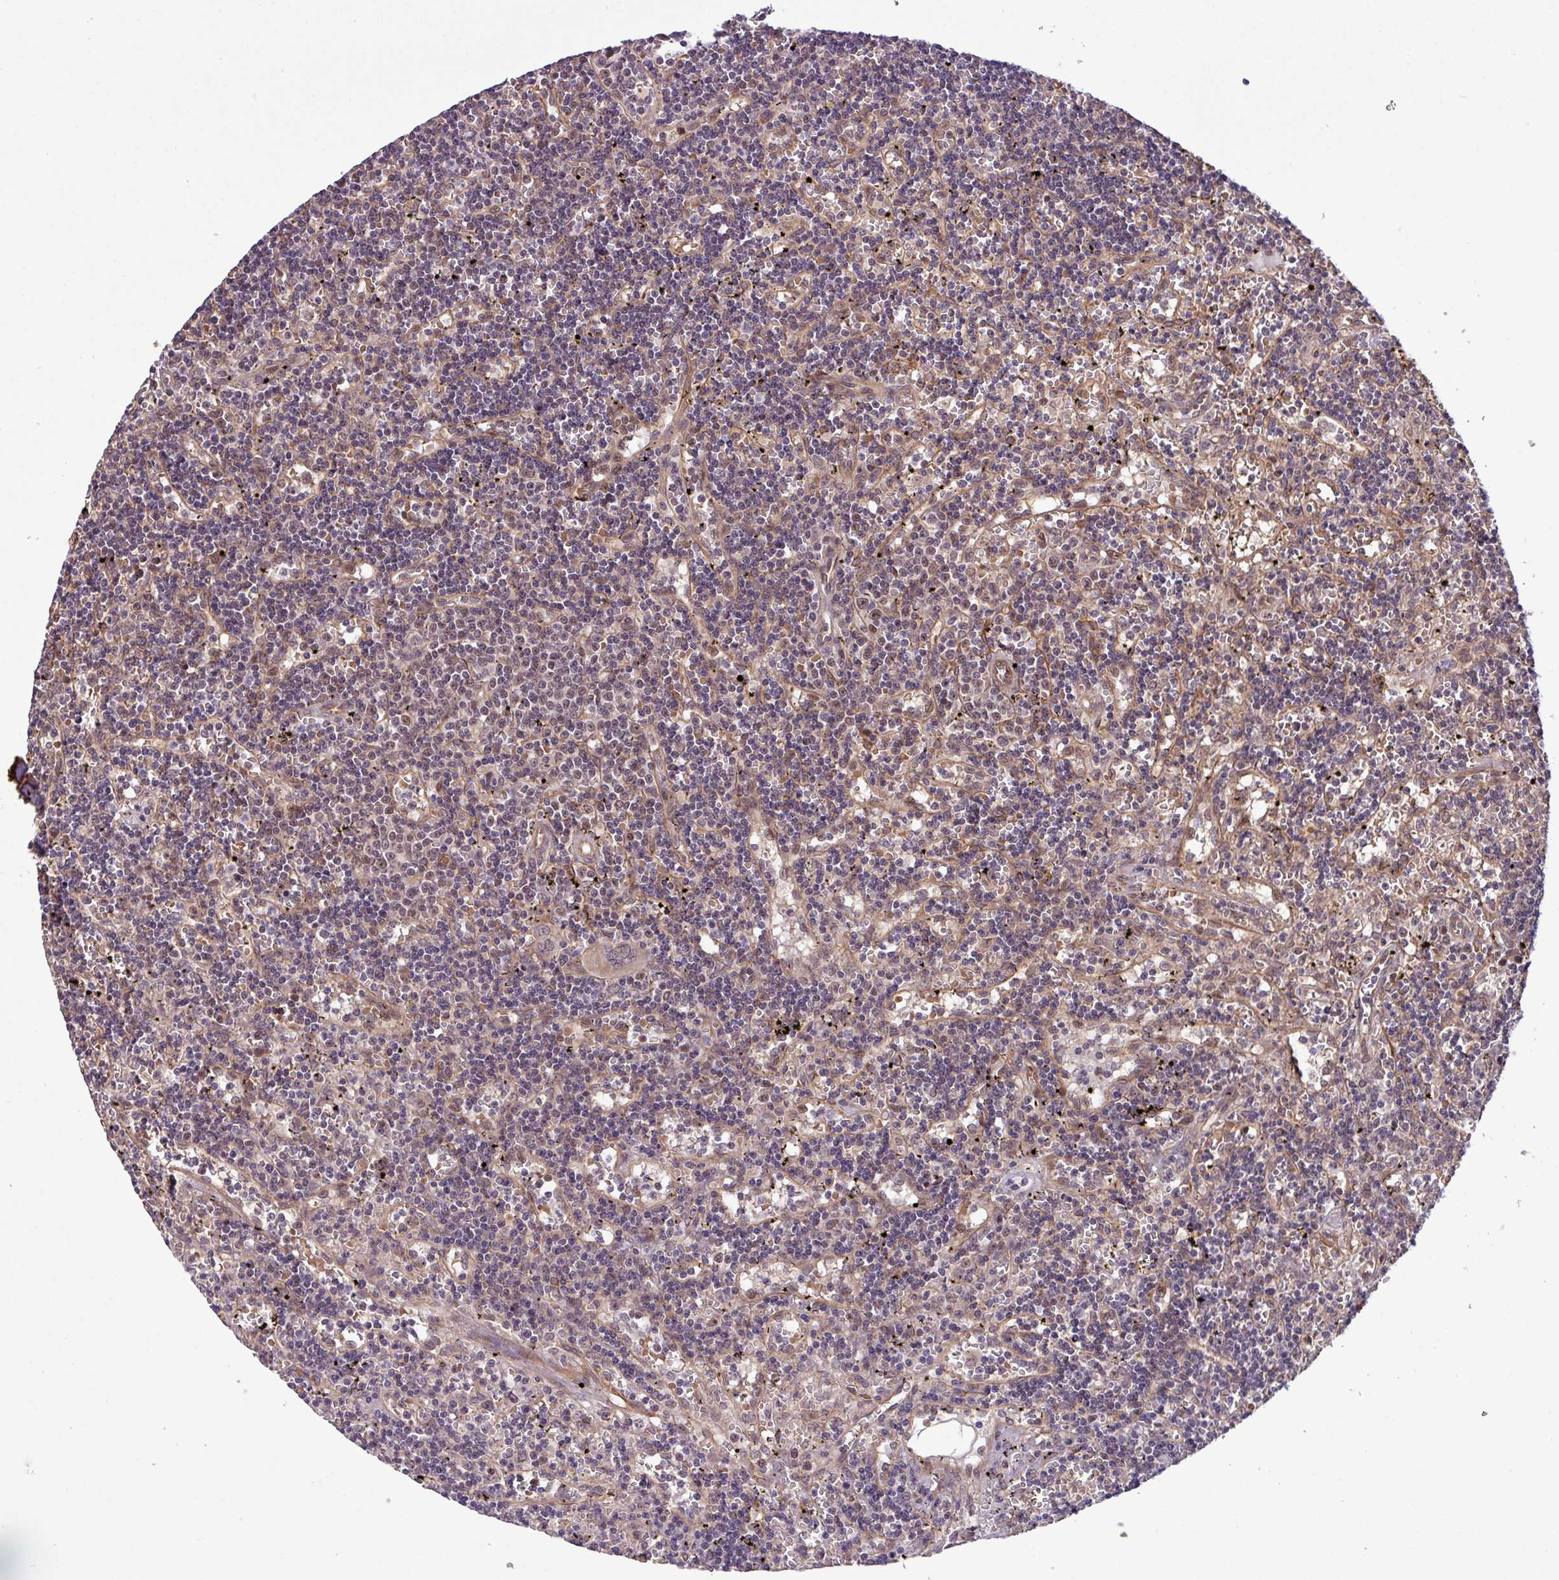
{"staining": {"intensity": "negative", "quantity": "none", "location": "none"}, "tissue": "lymphoma", "cell_type": "Tumor cells", "image_type": "cancer", "snomed": [{"axis": "morphology", "description": "Malignant lymphoma, non-Hodgkin's type, Low grade"}, {"axis": "topography", "description": "Spleen"}], "caption": "The micrograph shows no staining of tumor cells in lymphoma.", "gene": "C7orf50", "patient": {"sex": "male", "age": 60}}